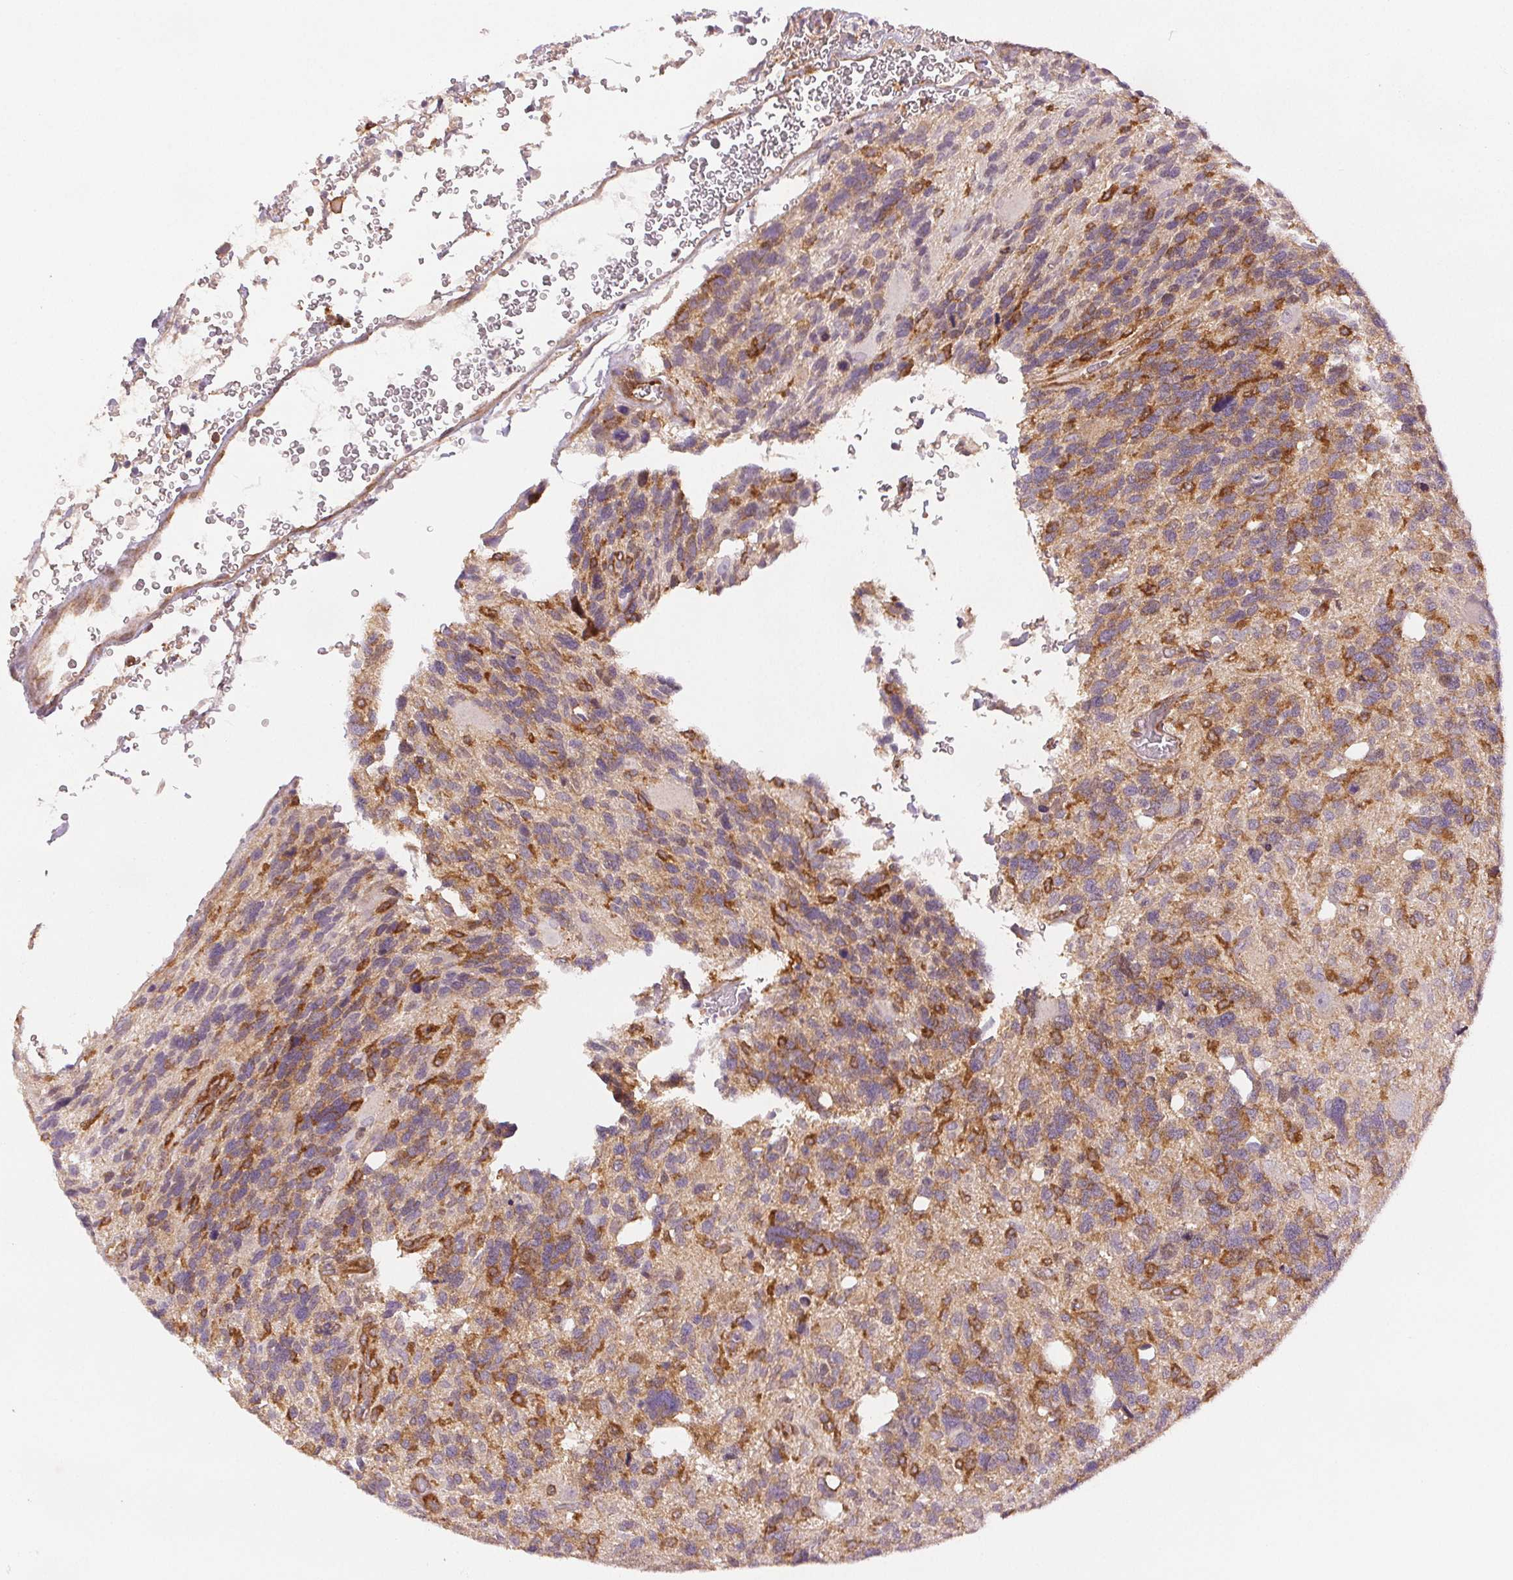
{"staining": {"intensity": "weak", "quantity": "<25%", "location": "cytoplasmic/membranous"}, "tissue": "glioma", "cell_type": "Tumor cells", "image_type": "cancer", "snomed": [{"axis": "morphology", "description": "Glioma, malignant, High grade"}, {"axis": "topography", "description": "Brain"}], "caption": "Human glioma stained for a protein using immunohistochemistry (IHC) exhibits no staining in tumor cells.", "gene": "DIAPH2", "patient": {"sex": "male", "age": 49}}